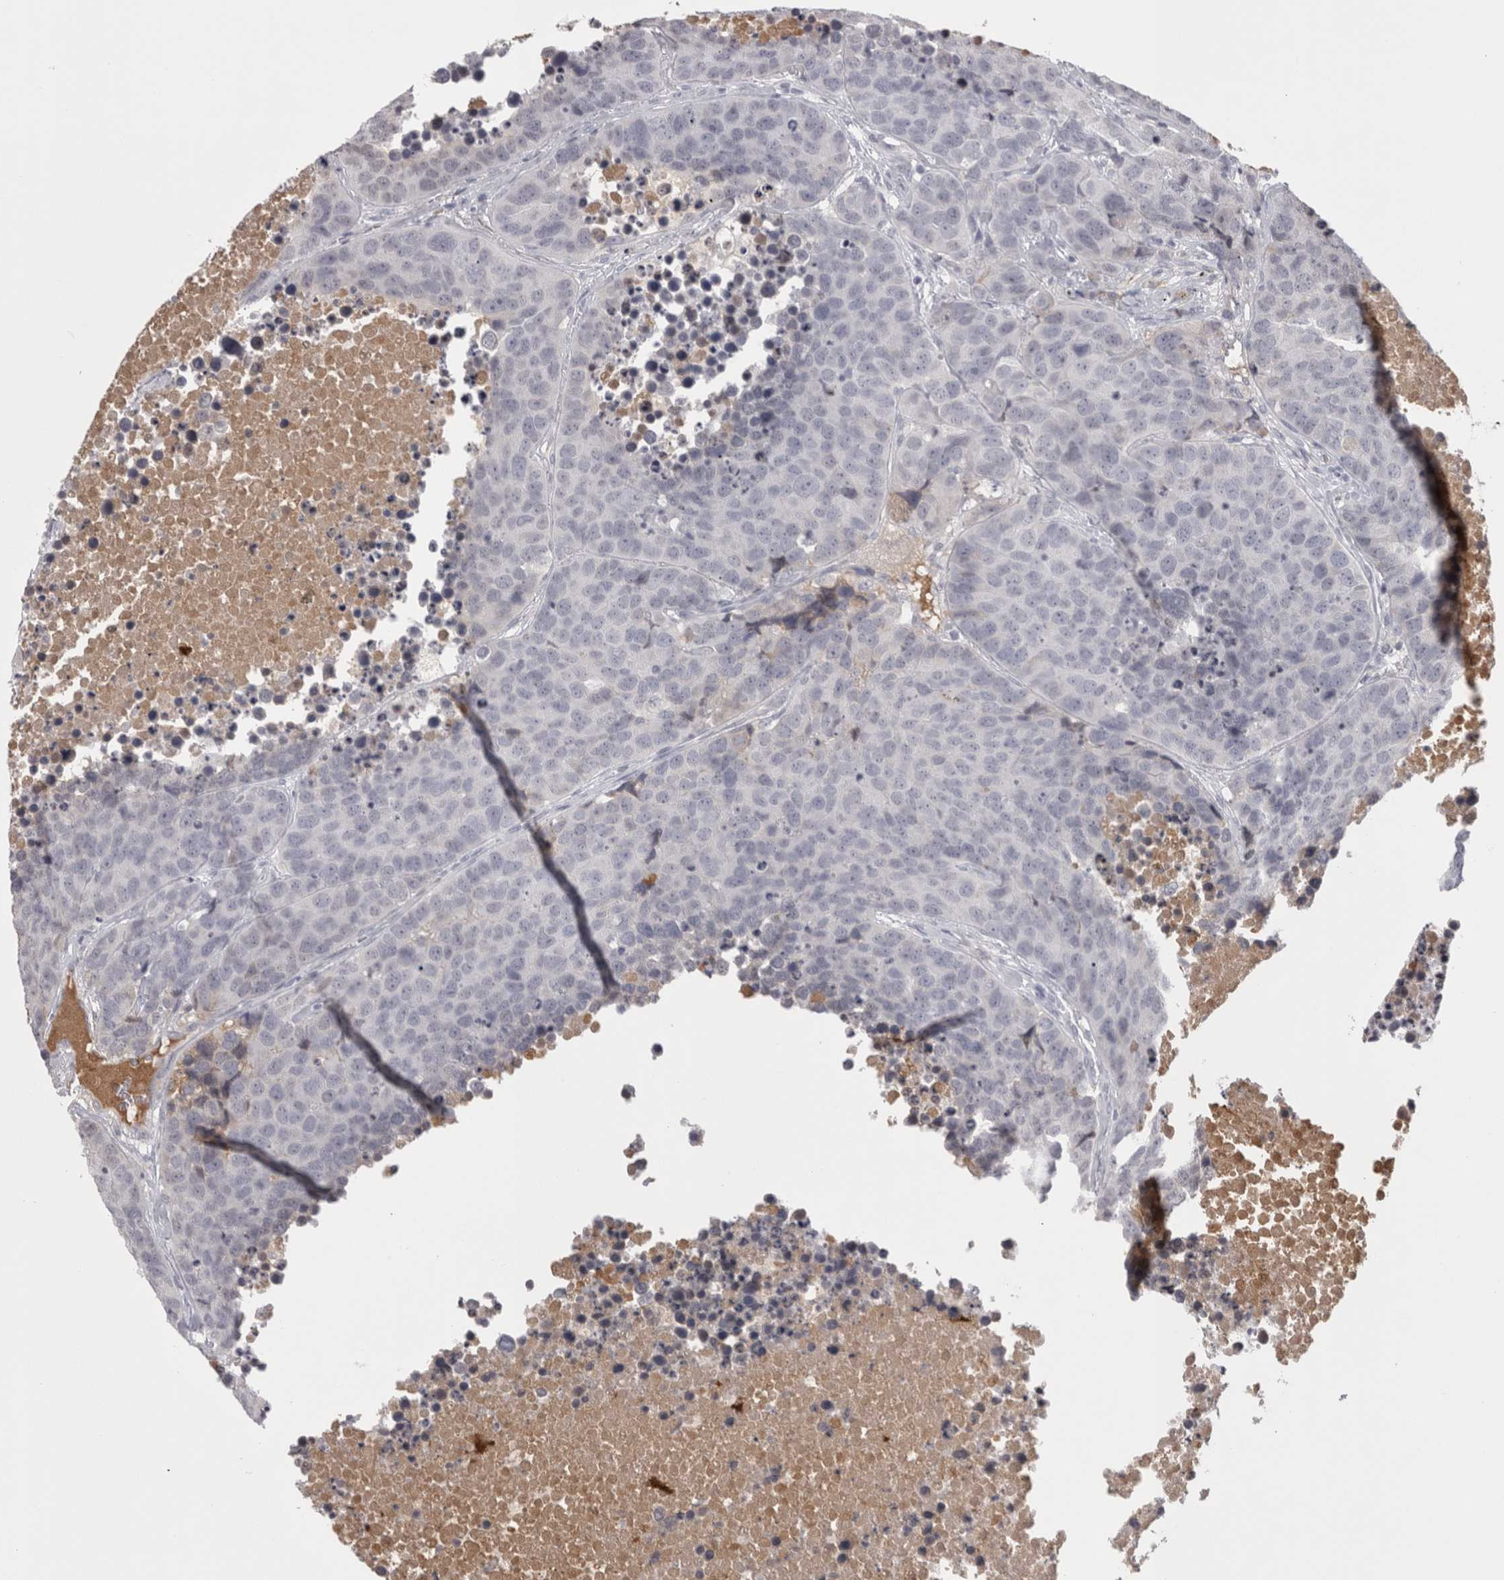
{"staining": {"intensity": "negative", "quantity": "none", "location": "none"}, "tissue": "carcinoid", "cell_type": "Tumor cells", "image_type": "cancer", "snomed": [{"axis": "morphology", "description": "Carcinoid, malignant, NOS"}, {"axis": "topography", "description": "Lung"}], "caption": "A histopathology image of carcinoid stained for a protein displays no brown staining in tumor cells. The staining was performed using DAB (3,3'-diaminobenzidine) to visualize the protein expression in brown, while the nuclei were stained in blue with hematoxylin (Magnification: 20x).", "gene": "SAA4", "patient": {"sex": "male", "age": 60}}